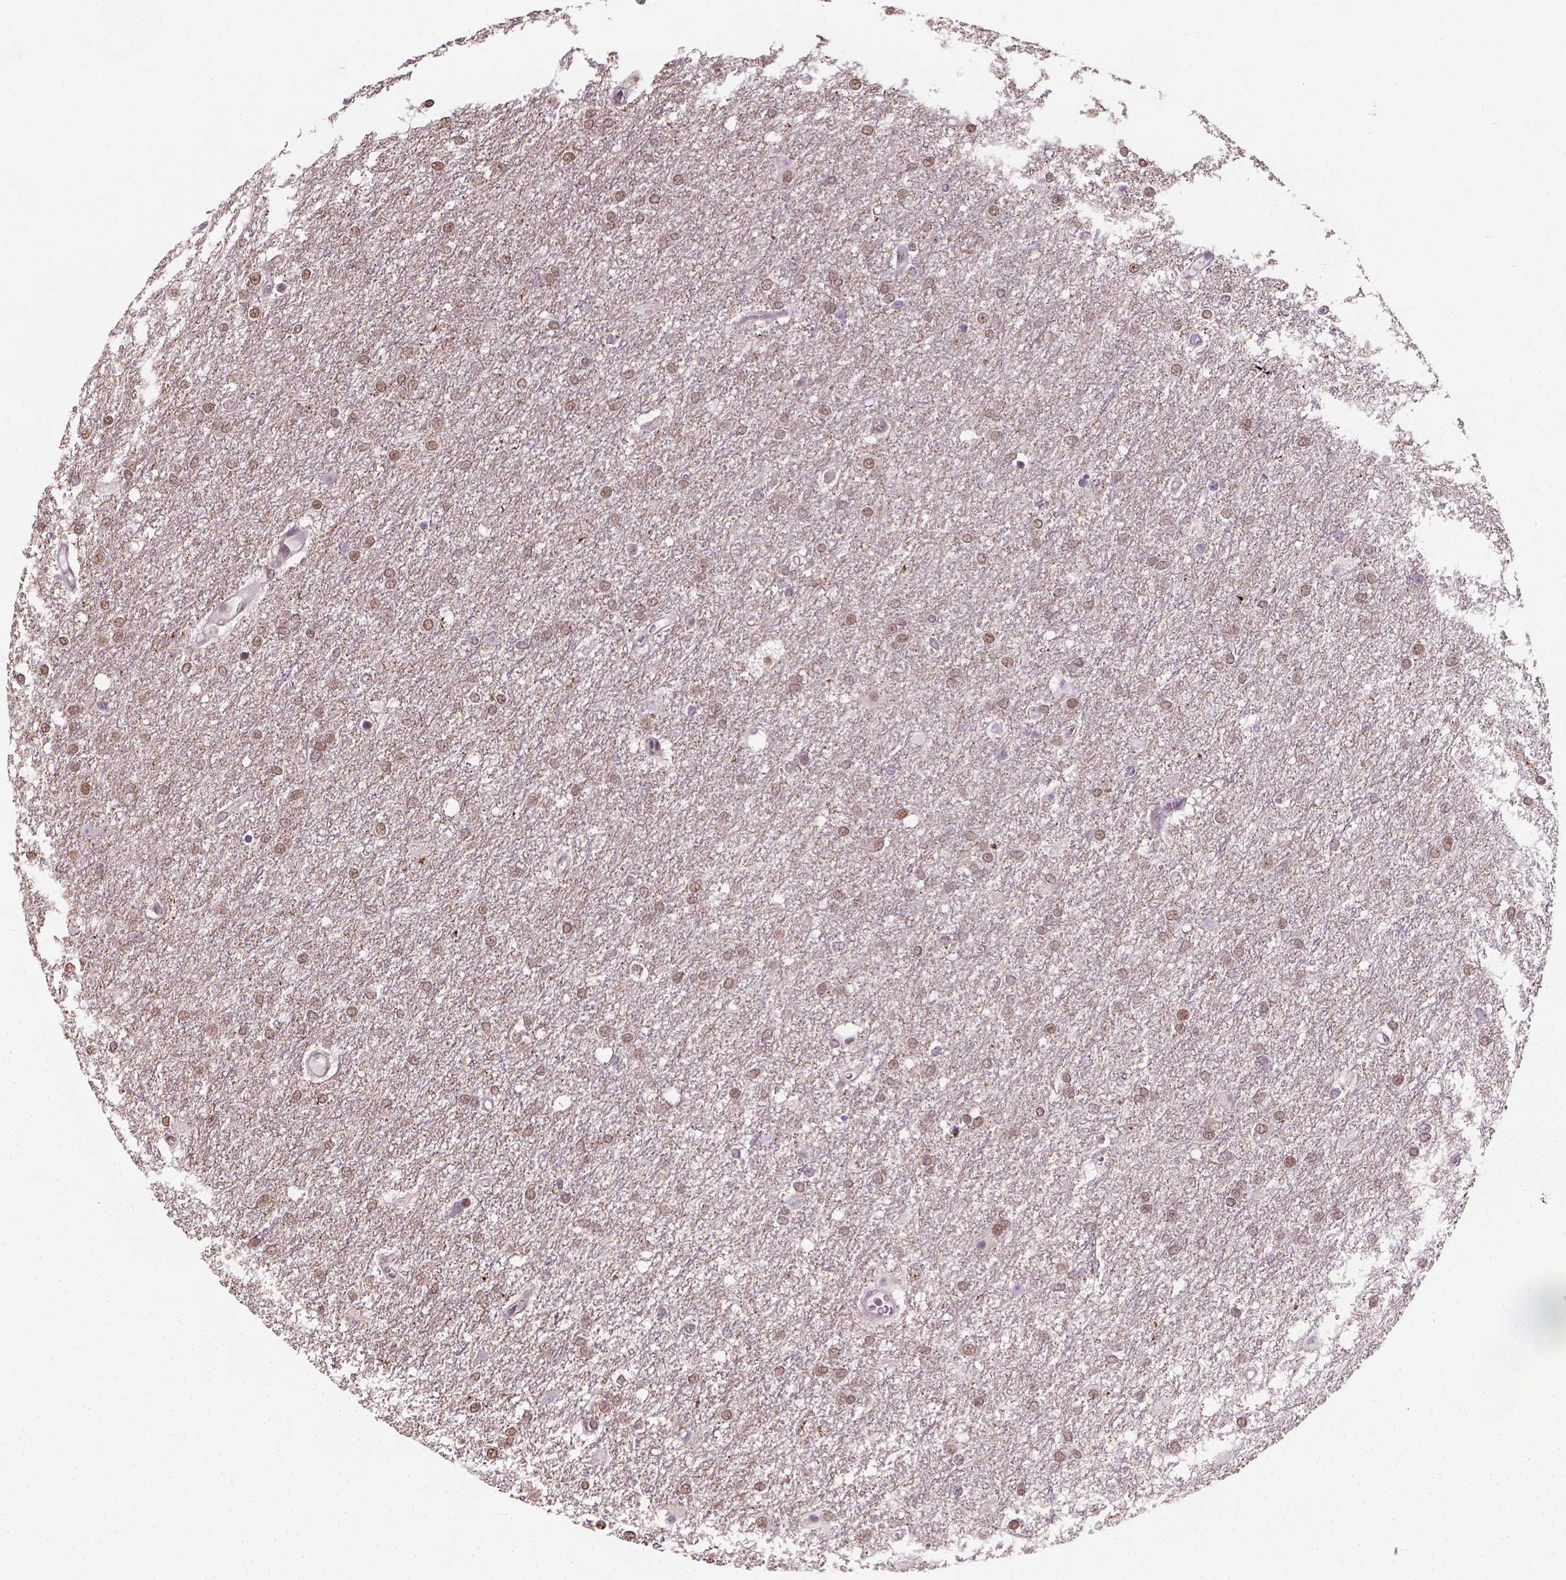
{"staining": {"intensity": "moderate", "quantity": "<25%", "location": "nuclear"}, "tissue": "glioma", "cell_type": "Tumor cells", "image_type": "cancer", "snomed": [{"axis": "morphology", "description": "Glioma, malignant, High grade"}, {"axis": "topography", "description": "Brain"}], "caption": "A low amount of moderate nuclear positivity is seen in approximately <25% of tumor cells in glioma tissue.", "gene": "C1orf112", "patient": {"sex": "female", "age": 61}}